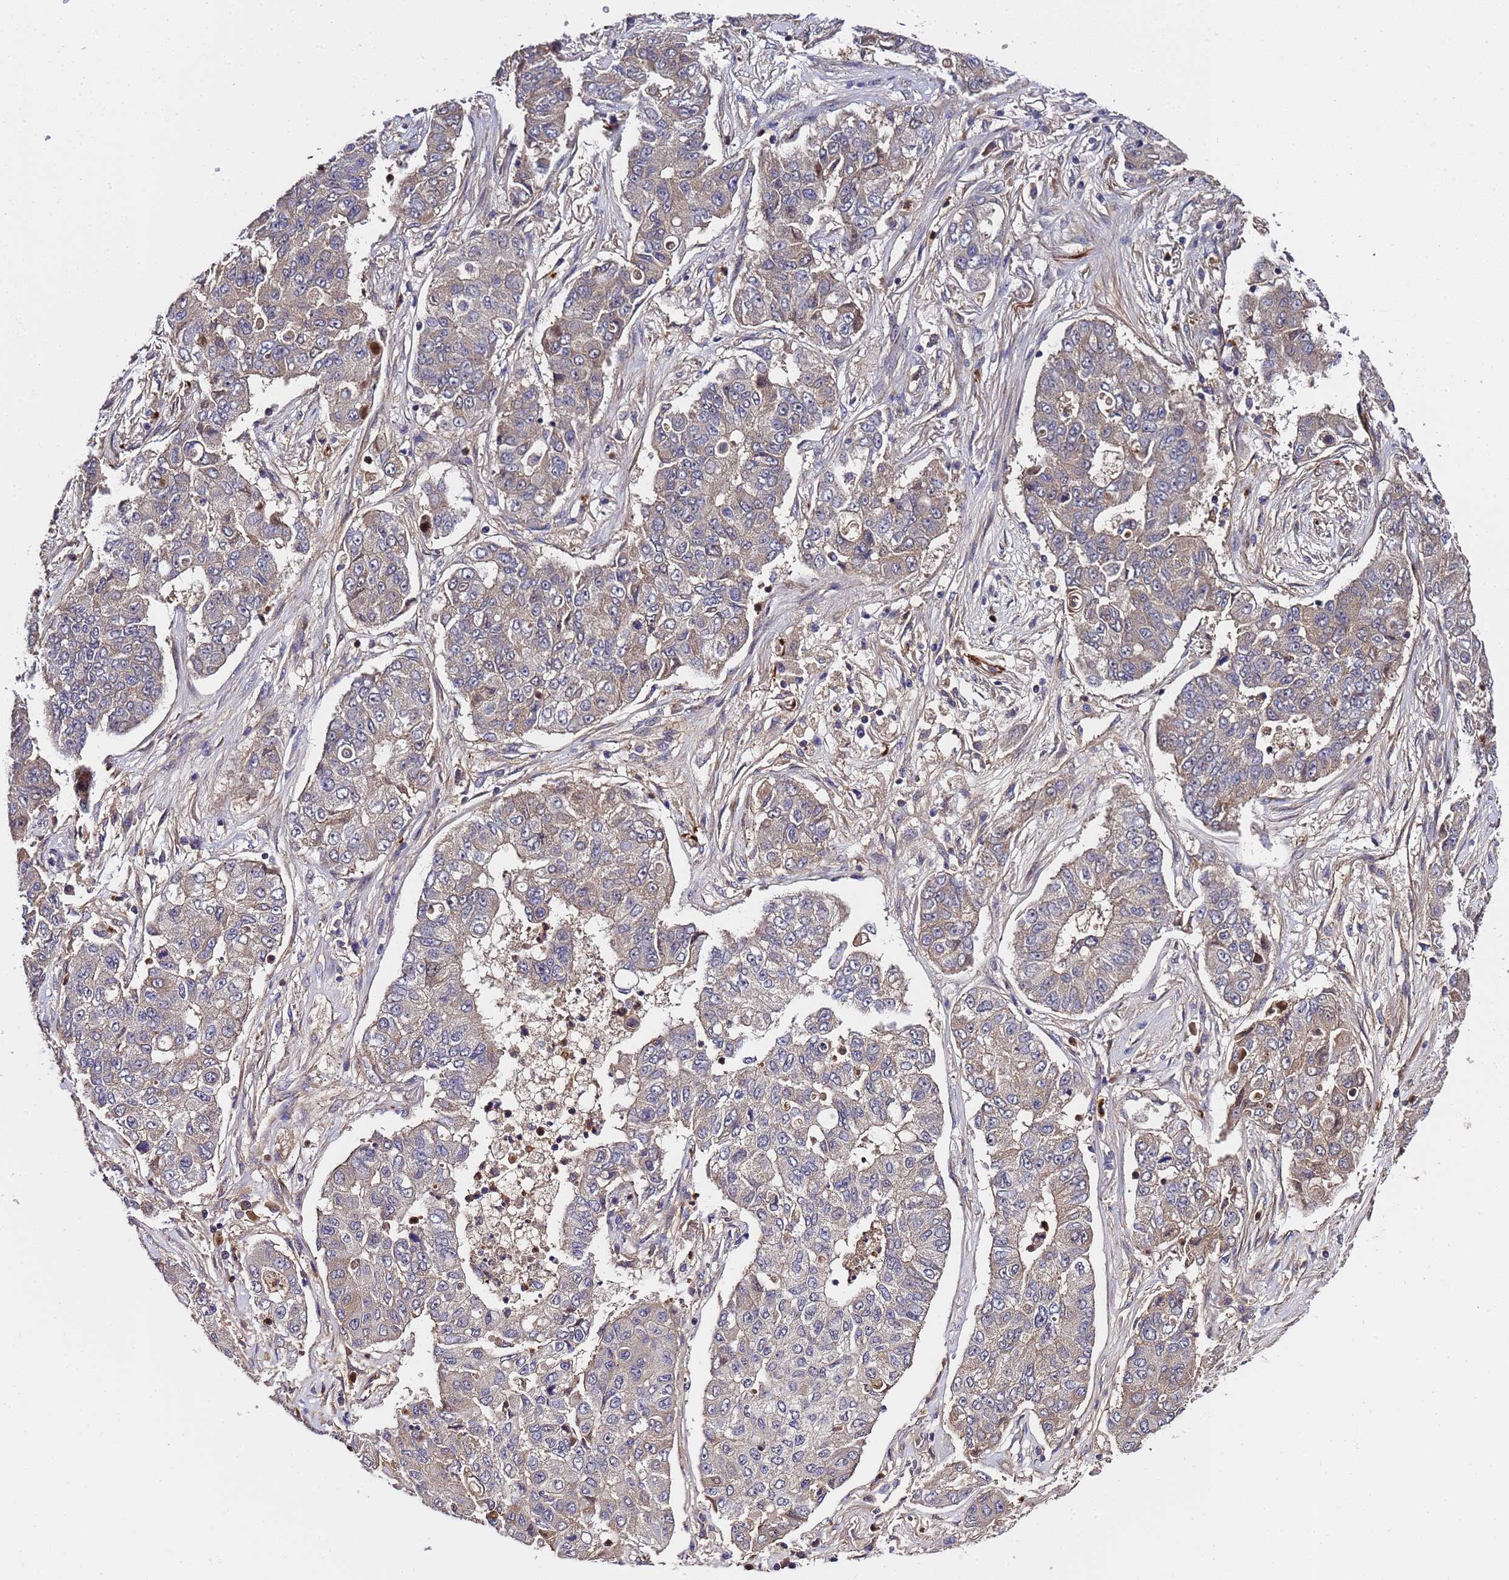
{"staining": {"intensity": "negative", "quantity": "none", "location": "none"}, "tissue": "lung cancer", "cell_type": "Tumor cells", "image_type": "cancer", "snomed": [{"axis": "morphology", "description": "Squamous cell carcinoma, NOS"}, {"axis": "topography", "description": "Lung"}], "caption": "Micrograph shows no protein expression in tumor cells of lung cancer (squamous cell carcinoma) tissue.", "gene": "GSTCD", "patient": {"sex": "male", "age": 74}}